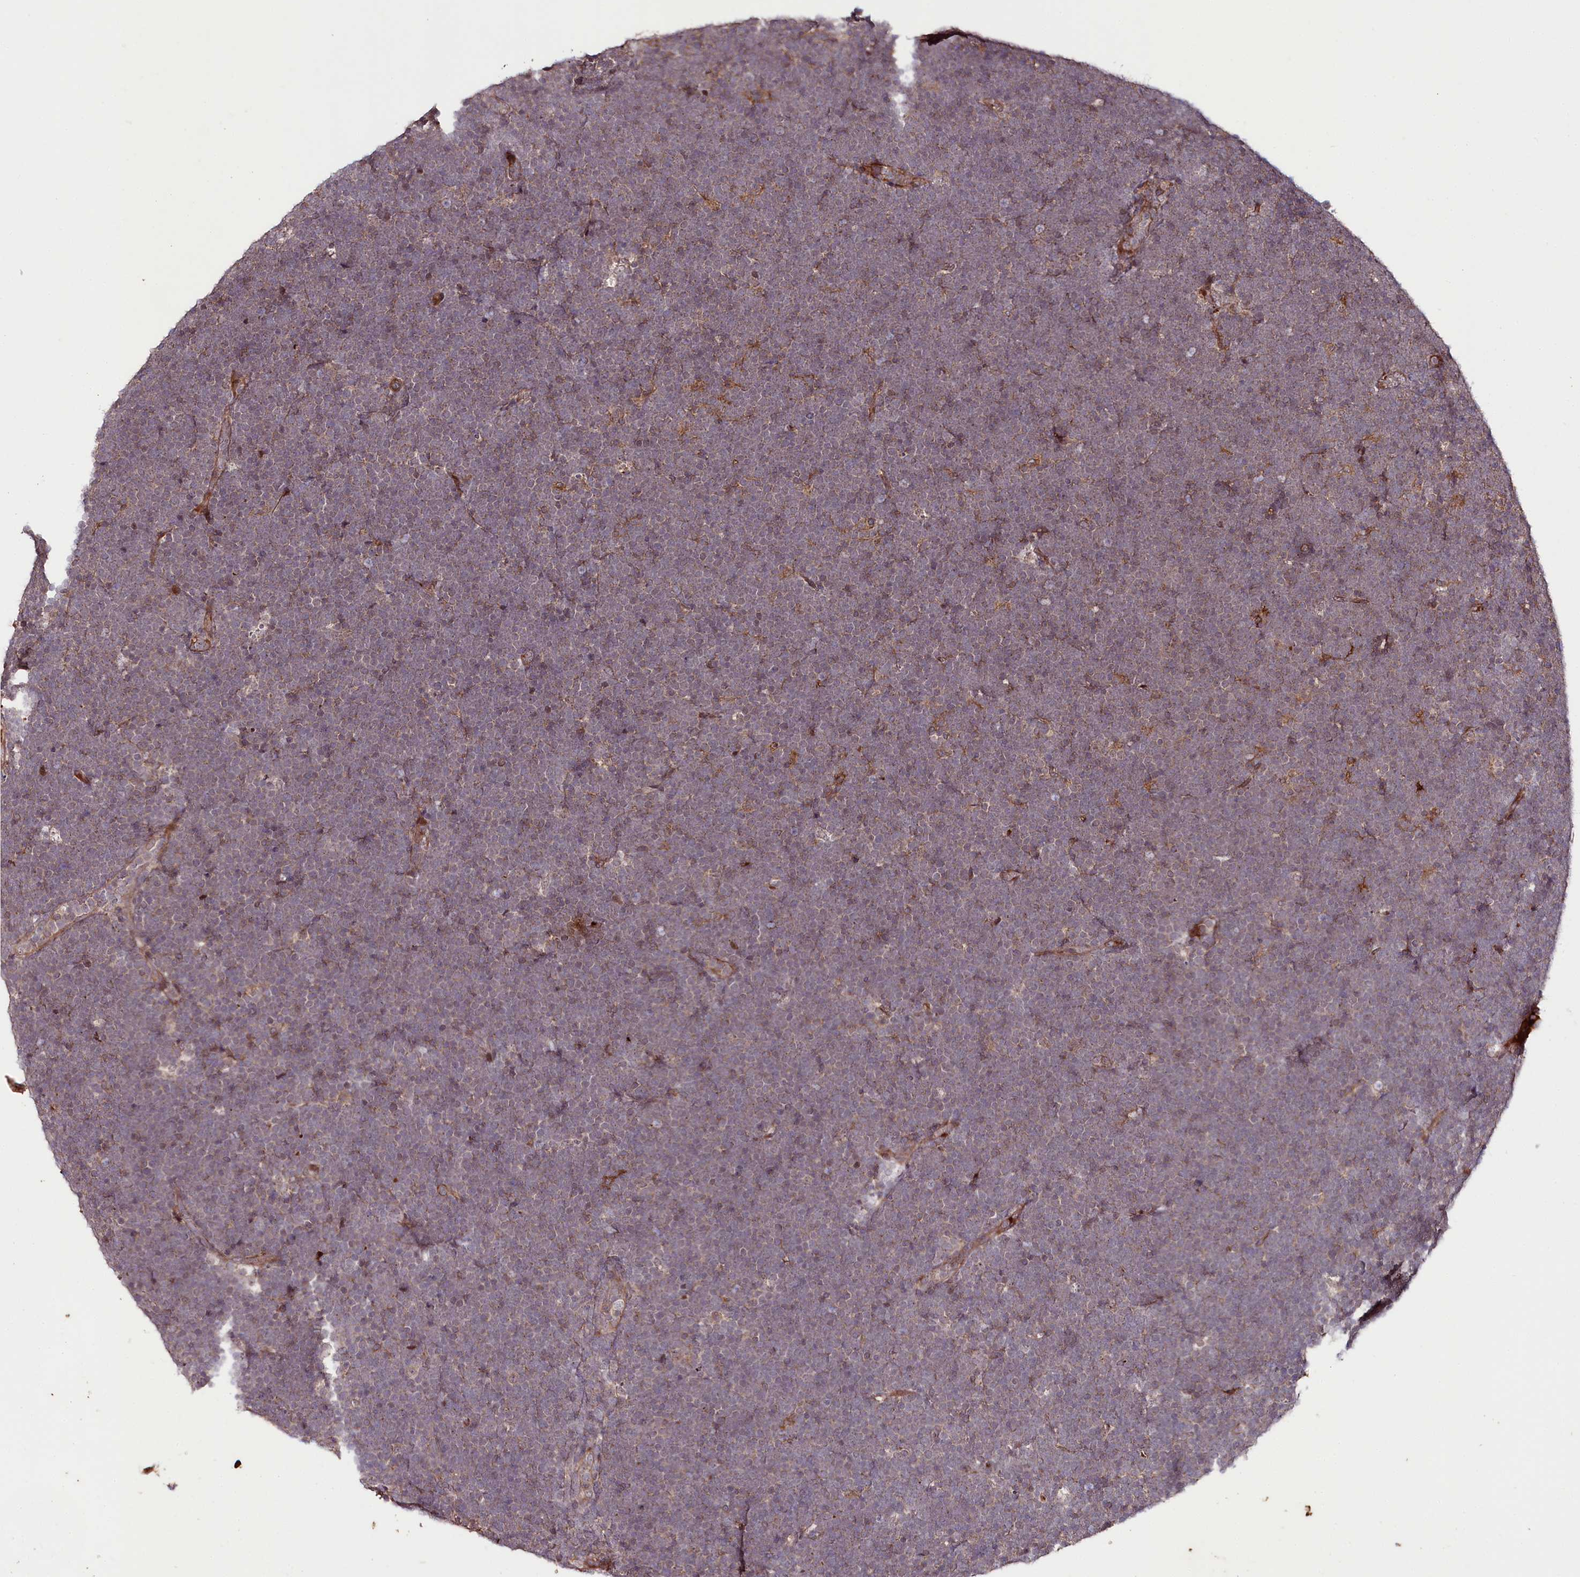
{"staining": {"intensity": "weak", "quantity": "<25%", "location": "cytoplasmic/membranous"}, "tissue": "lymphoma", "cell_type": "Tumor cells", "image_type": "cancer", "snomed": [{"axis": "morphology", "description": "Malignant lymphoma, non-Hodgkin's type, High grade"}, {"axis": "topography", "description": "Lymph node"}], "caption": "A high-resolution photomicrograph shows IHC staining of high-grade malignant lymphoma, non-Hodgkin's type, which shows no significant staining in tumor cells.", "gene": "PHLDB1", "patient": {"sex": "male", "age": 13}}